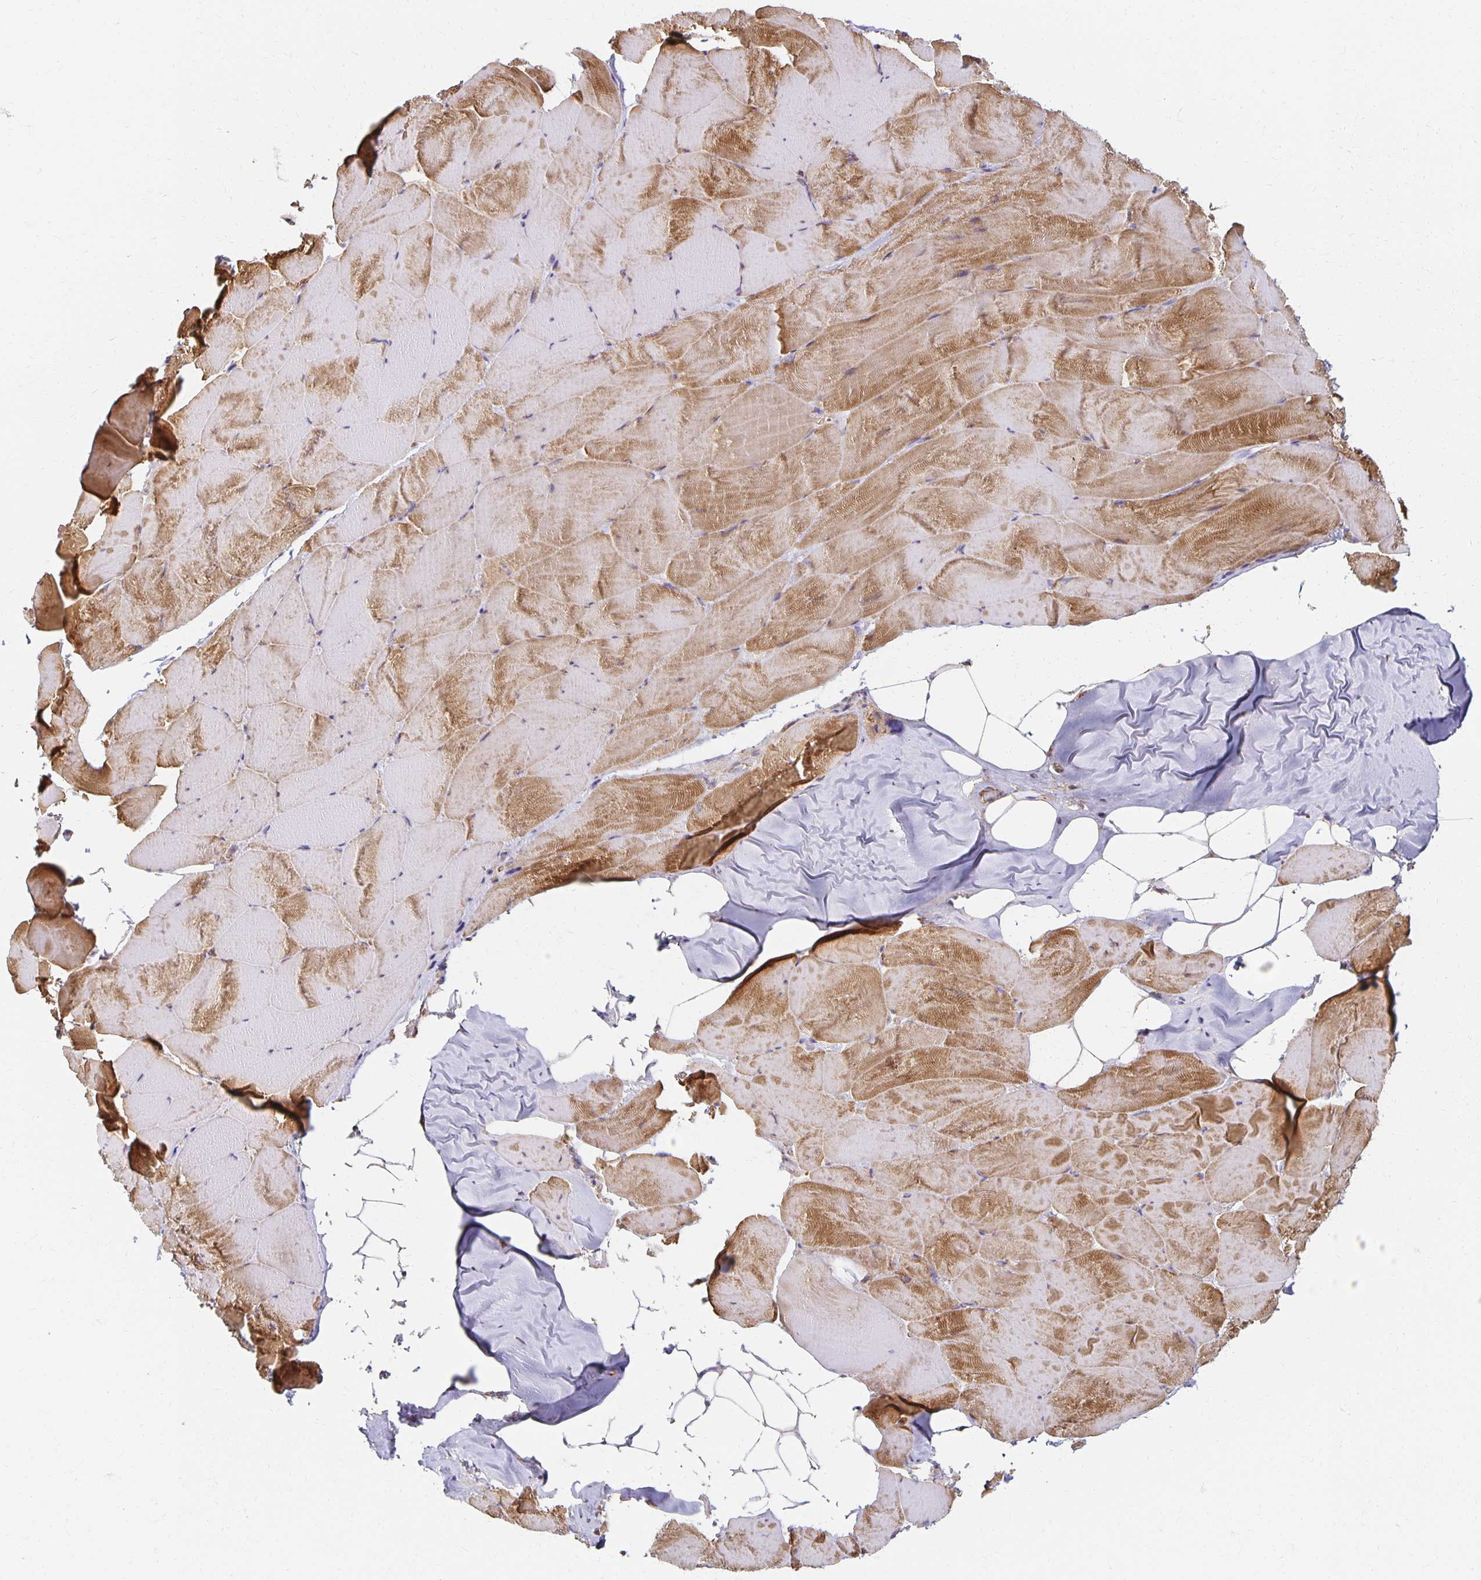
{"staining": {"intensity": "moderate", "quantity": "25%-75%", "location": "cytoplasmic/membranous"}, "tissue": "skeletal muscle", "cell_type": "Myocytes", "image_type": "normal", "snomed": [{"axis": "morphology", "description": "Normal tissue, NOS"}, {"axis": "topography", "description": "Skeletal muscle"}], "caption": "DAB (3,3'-diaminobenzidine) immunohistochemical staining of normal human skeletal muscle displays moderate cytoplasmic/membranous protein expression in about 25%-75% of myocytes. The protein of interest is shown in brown color, while the nuclei are stained blue.", "gene": "SORL1", "patient": {"sex": "female", "age": 64}}